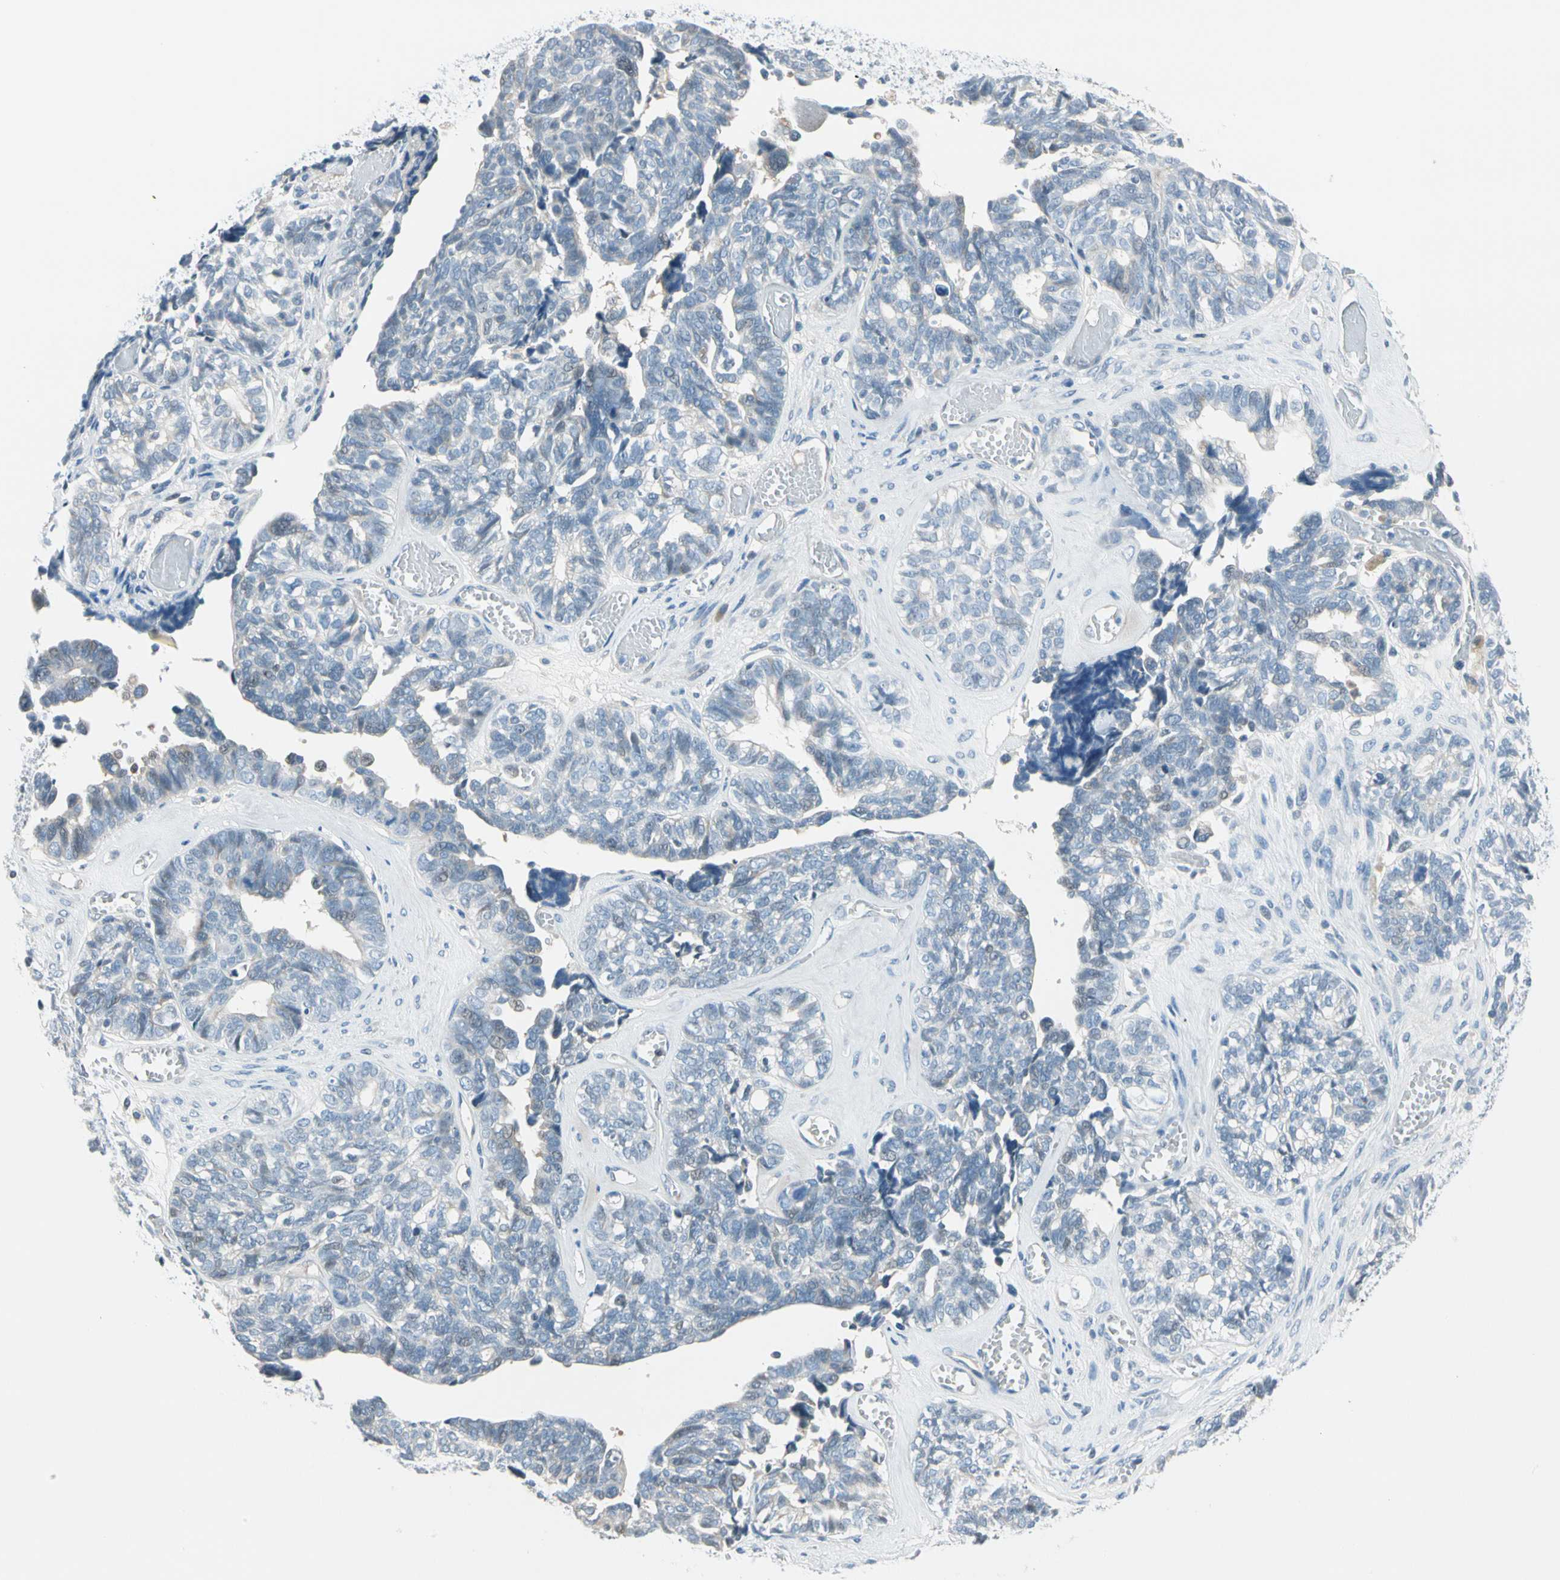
{"staining": {"intensity": "negative", "quantity": "none", "location": "none"}, "tissue": "ovarian cancer", "cell_type": "Tumor cells", "image_type": "cancer", "snomed": [{"axis": "morphology", "description": "Cystadenocarcinoma, serous, NOS"}, {"axis": "topography", "description": "Ovary"}], "caption": "DAB (3,3'-diaminobenzidine) immunohistochemical staining of ovarian cancer shows no significant positivity in tumor cells.", "gene": "STK40", "patient": {"sex": "female", "age": 79}}